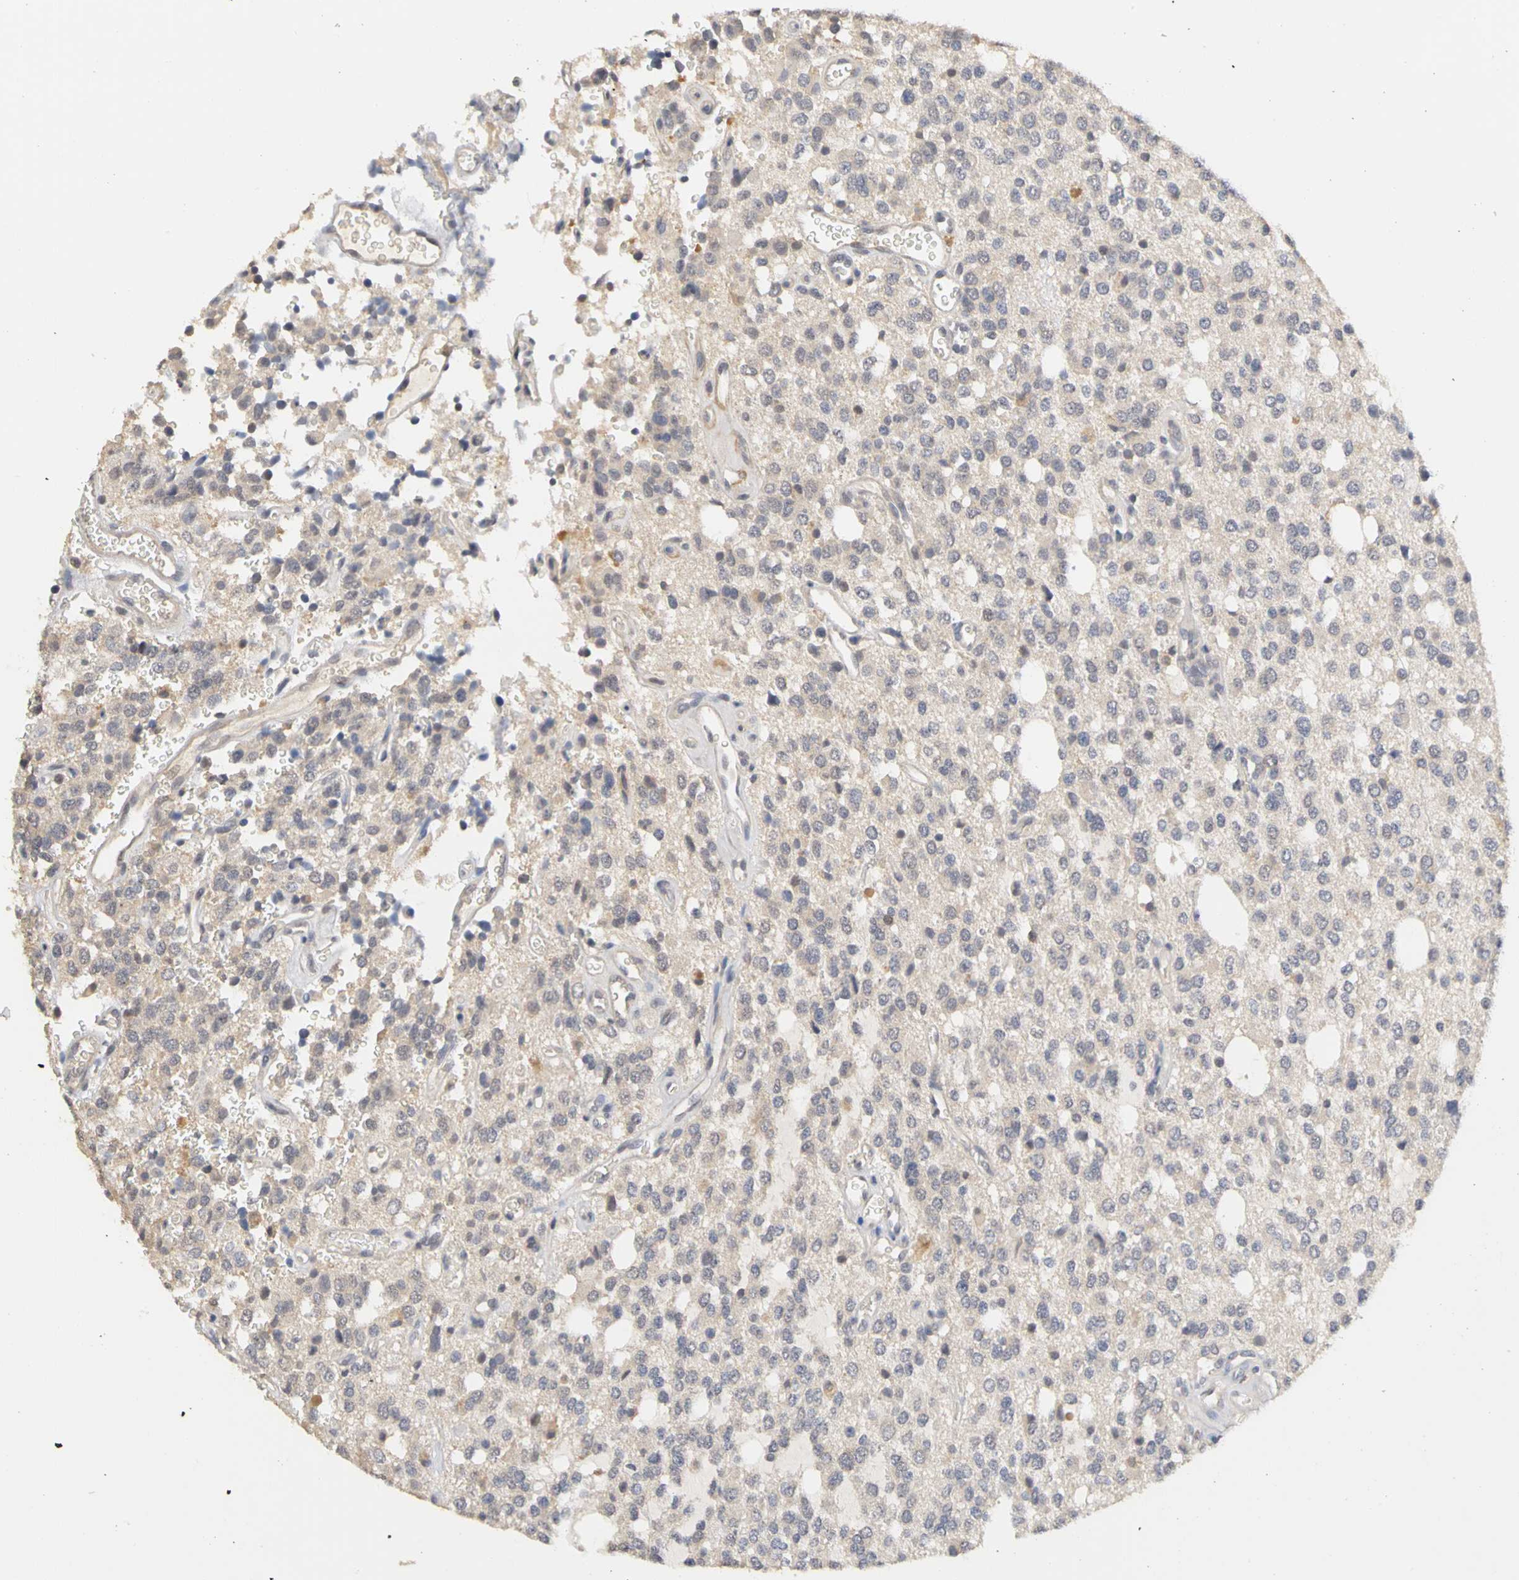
{"staining": {"intensity": "negative", "quantity": "none", "location": "none"}, "tissue": "glioma", "cell_type": "Tumor cells", "image_type": "cancer", "snomed": [{"axis": "morphology", "description": "Glioma, malignant, High grade"}, {"axis": "topography", "description": "Brain"}], "caption": "Protein analysis of malignant glioma (high-grade) displays no significant expression in tumor cells. (DAB (3,3'-diaminobenzidine) immunohistochemistry visualized using brightfield microscopy, high magnification).", "gene": "PGR", "patient": {"sex": "male", "age": 47}}